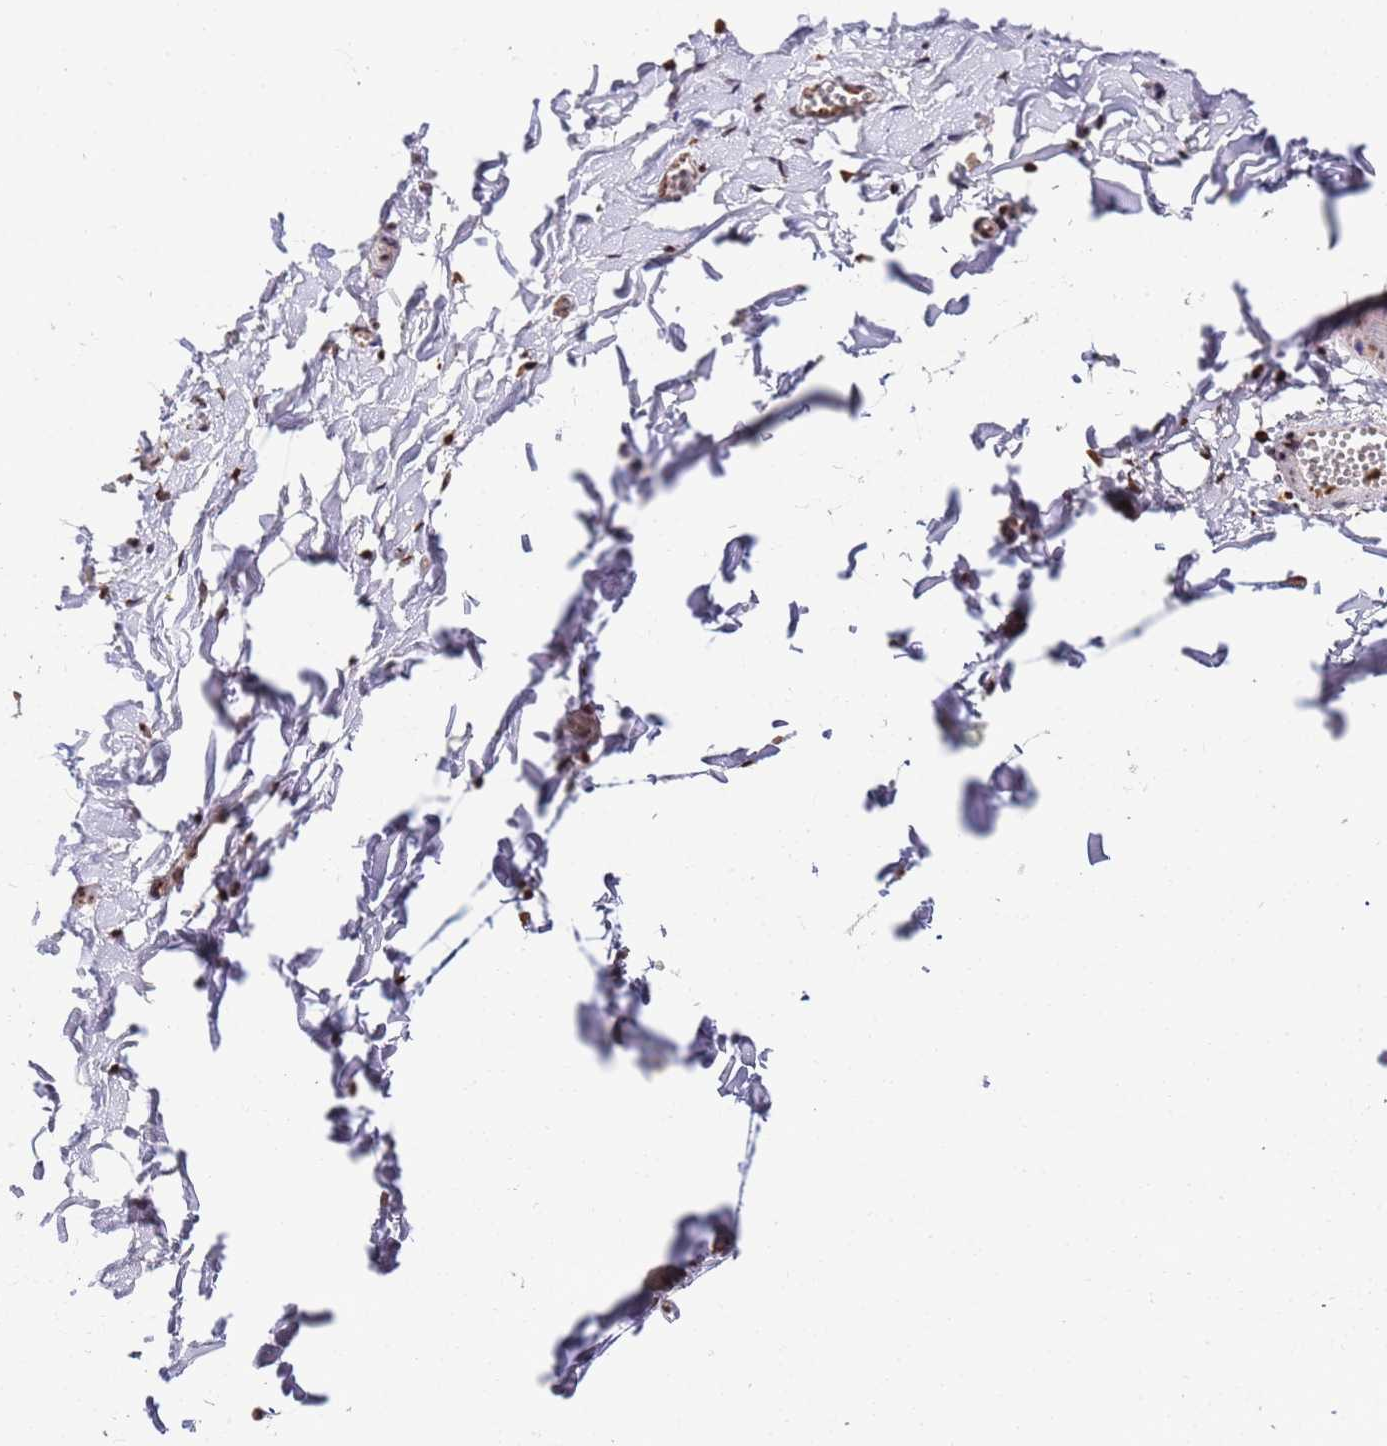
{"staining": {"intensity": "strong", "quantity": ">75%", "location": "cytoplasmic/membranous"}, "tissue": "adipose tissue", "cell_type": "Adipocytes", "image_type": "normal", "snomed": [{"axis": "morphology", "description": "Normal tissue, NOS"}, {"axis": "topography", "description": "Gallbladder"}, {"axis": "topography", "description": "Peripheral nerve tissue"}], "caption": "Adipocytes show strong cytoplasmic/membranous positivity in about >75% of cells in benign adipose tissue.", "gene": "HSPE1", "patient": {"sex": "male", "age": 38}}